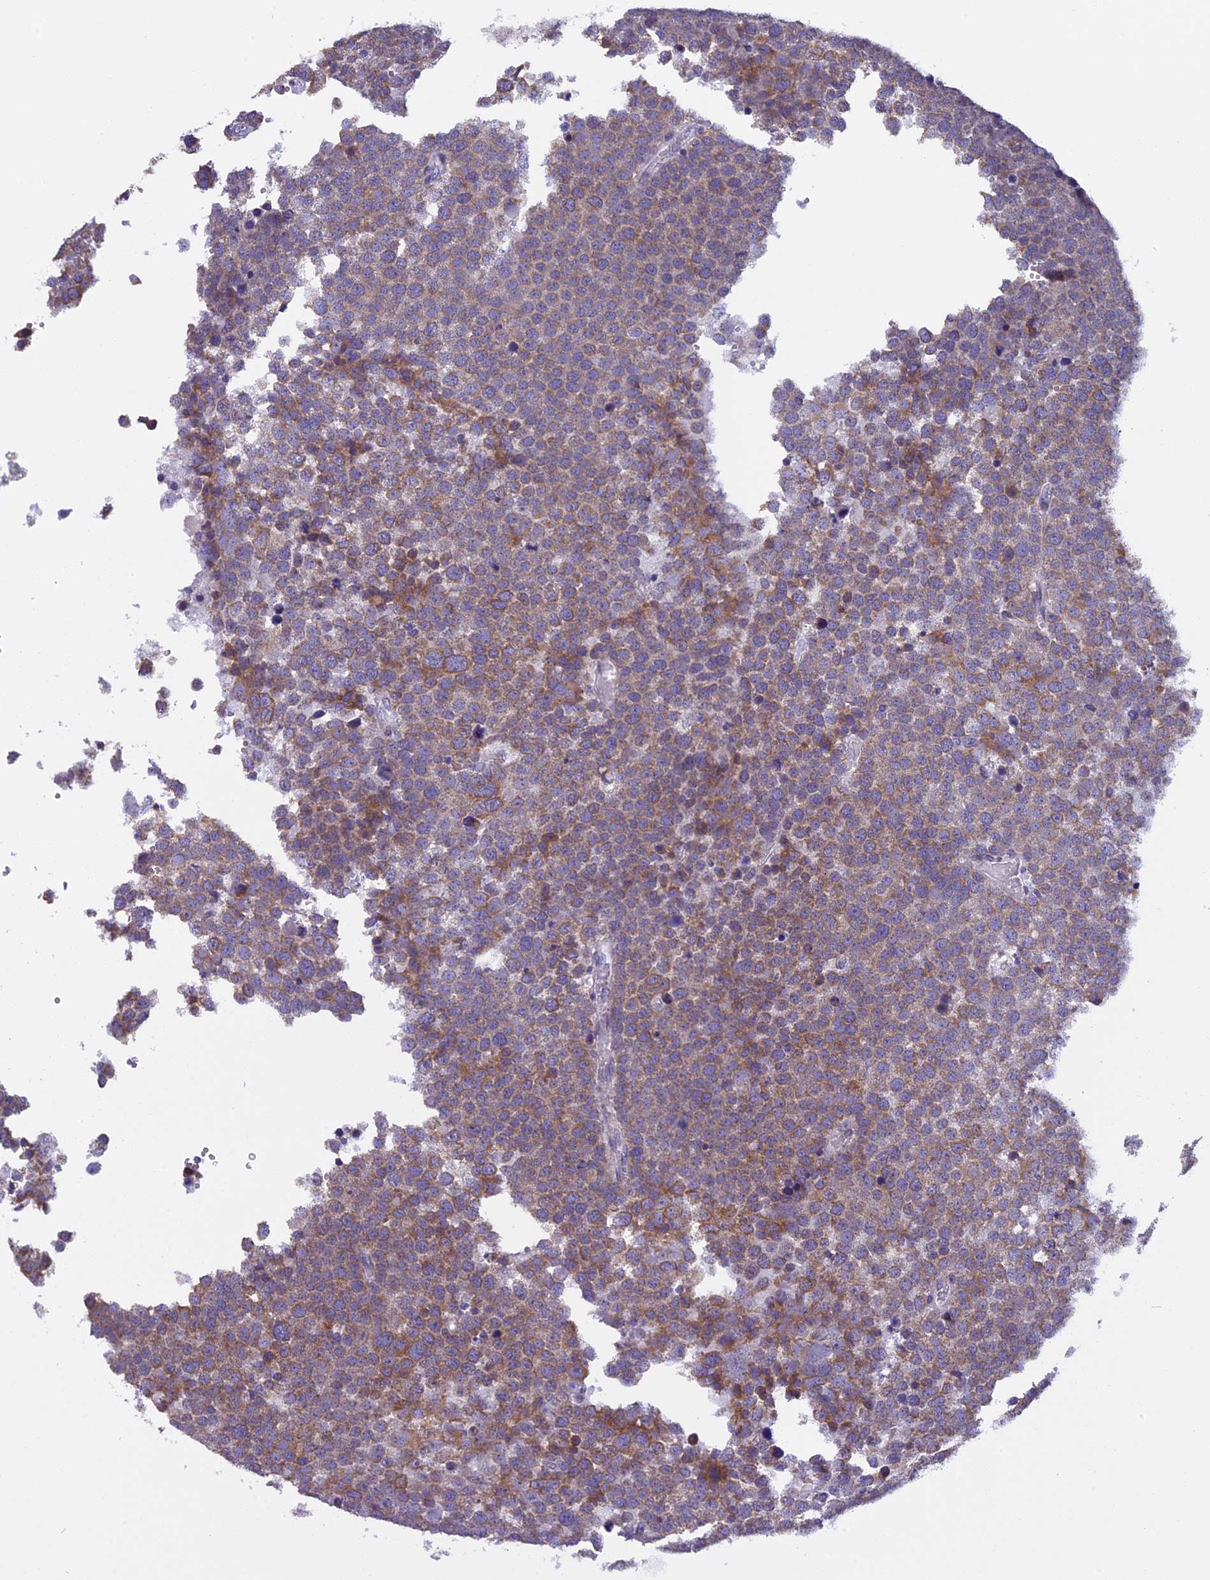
{"staining": {"intensity": "moderate", "quantity": ">75%", "location": "cytoplasmic/membranous"}, "tissue": "testis cancer", "cell_type": "Tumor cells", "image_type": "cancer", "snomed": [{"axis": "morphology", "description": "Seminoma, NOS"}, {"axis": "topography", "description": "Testis"}], "caption": "The photomicrograph demonstrates a brown stain indicating the presence of a protein in the cytoplasmic/membranous of tumor cells in seminoma (testis).", "gene": "ZNF317", "patient": {"sex": "male", "age": 71}}